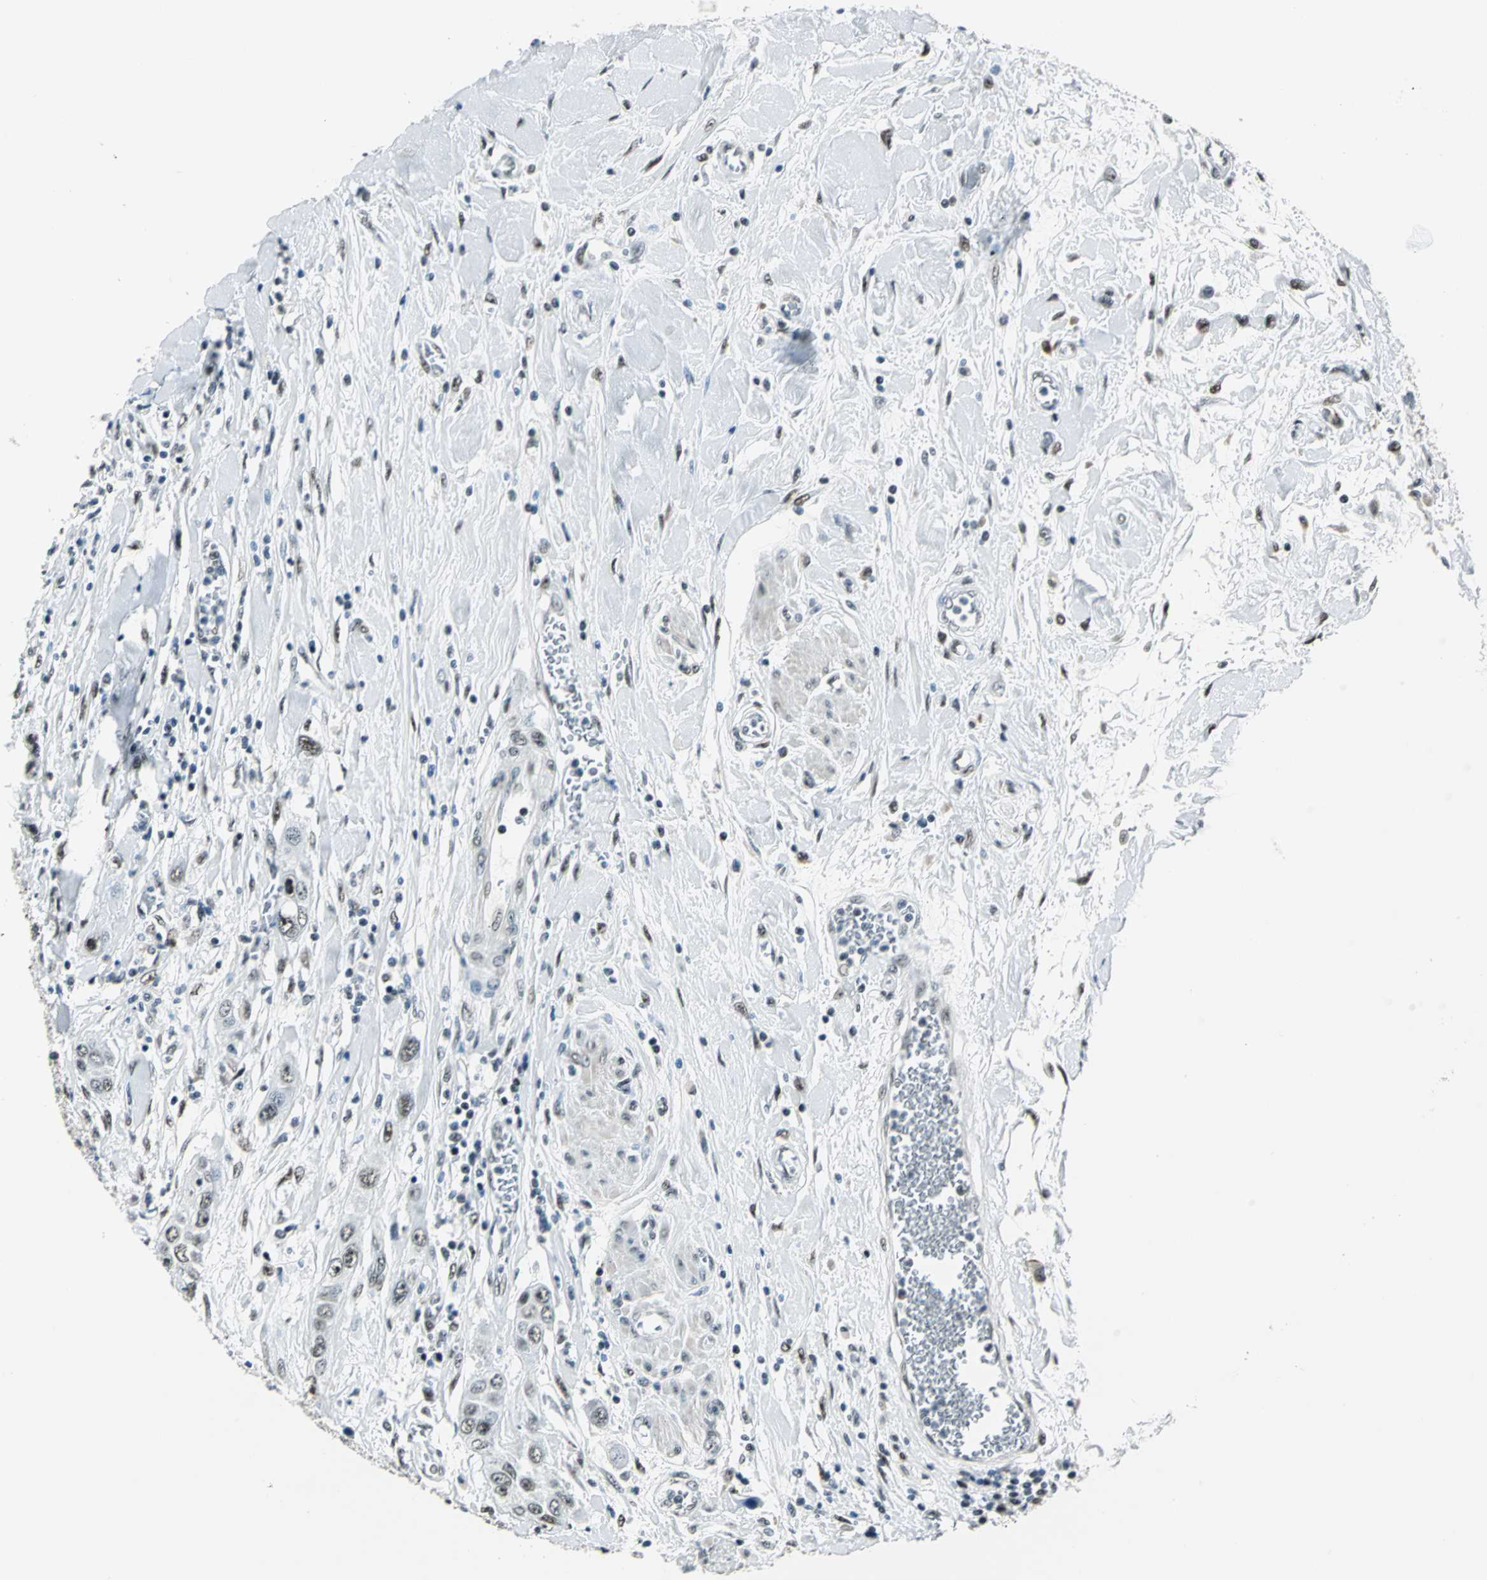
{"staining": {"intensity": "weak", "quantity": ">75%", "location": "nuclear"}, "tissue": "pancreatic cancer", "cell_type": "Tumor cells", "image_type": "cancer", "snomed": [{"axis": "morphology", "description": "Adenocarcinoma, NOS"}, {"axis": "topography", "description": "Pancreas"}], "caption": "Immunohistochemical staining of adenocarcinoma (pancreatic) demonstrates weak nuclear protein positivity in about >75% of tumor cells.", "gene": "KAT6B", "patient": {"sex": "female", "age": 70}}